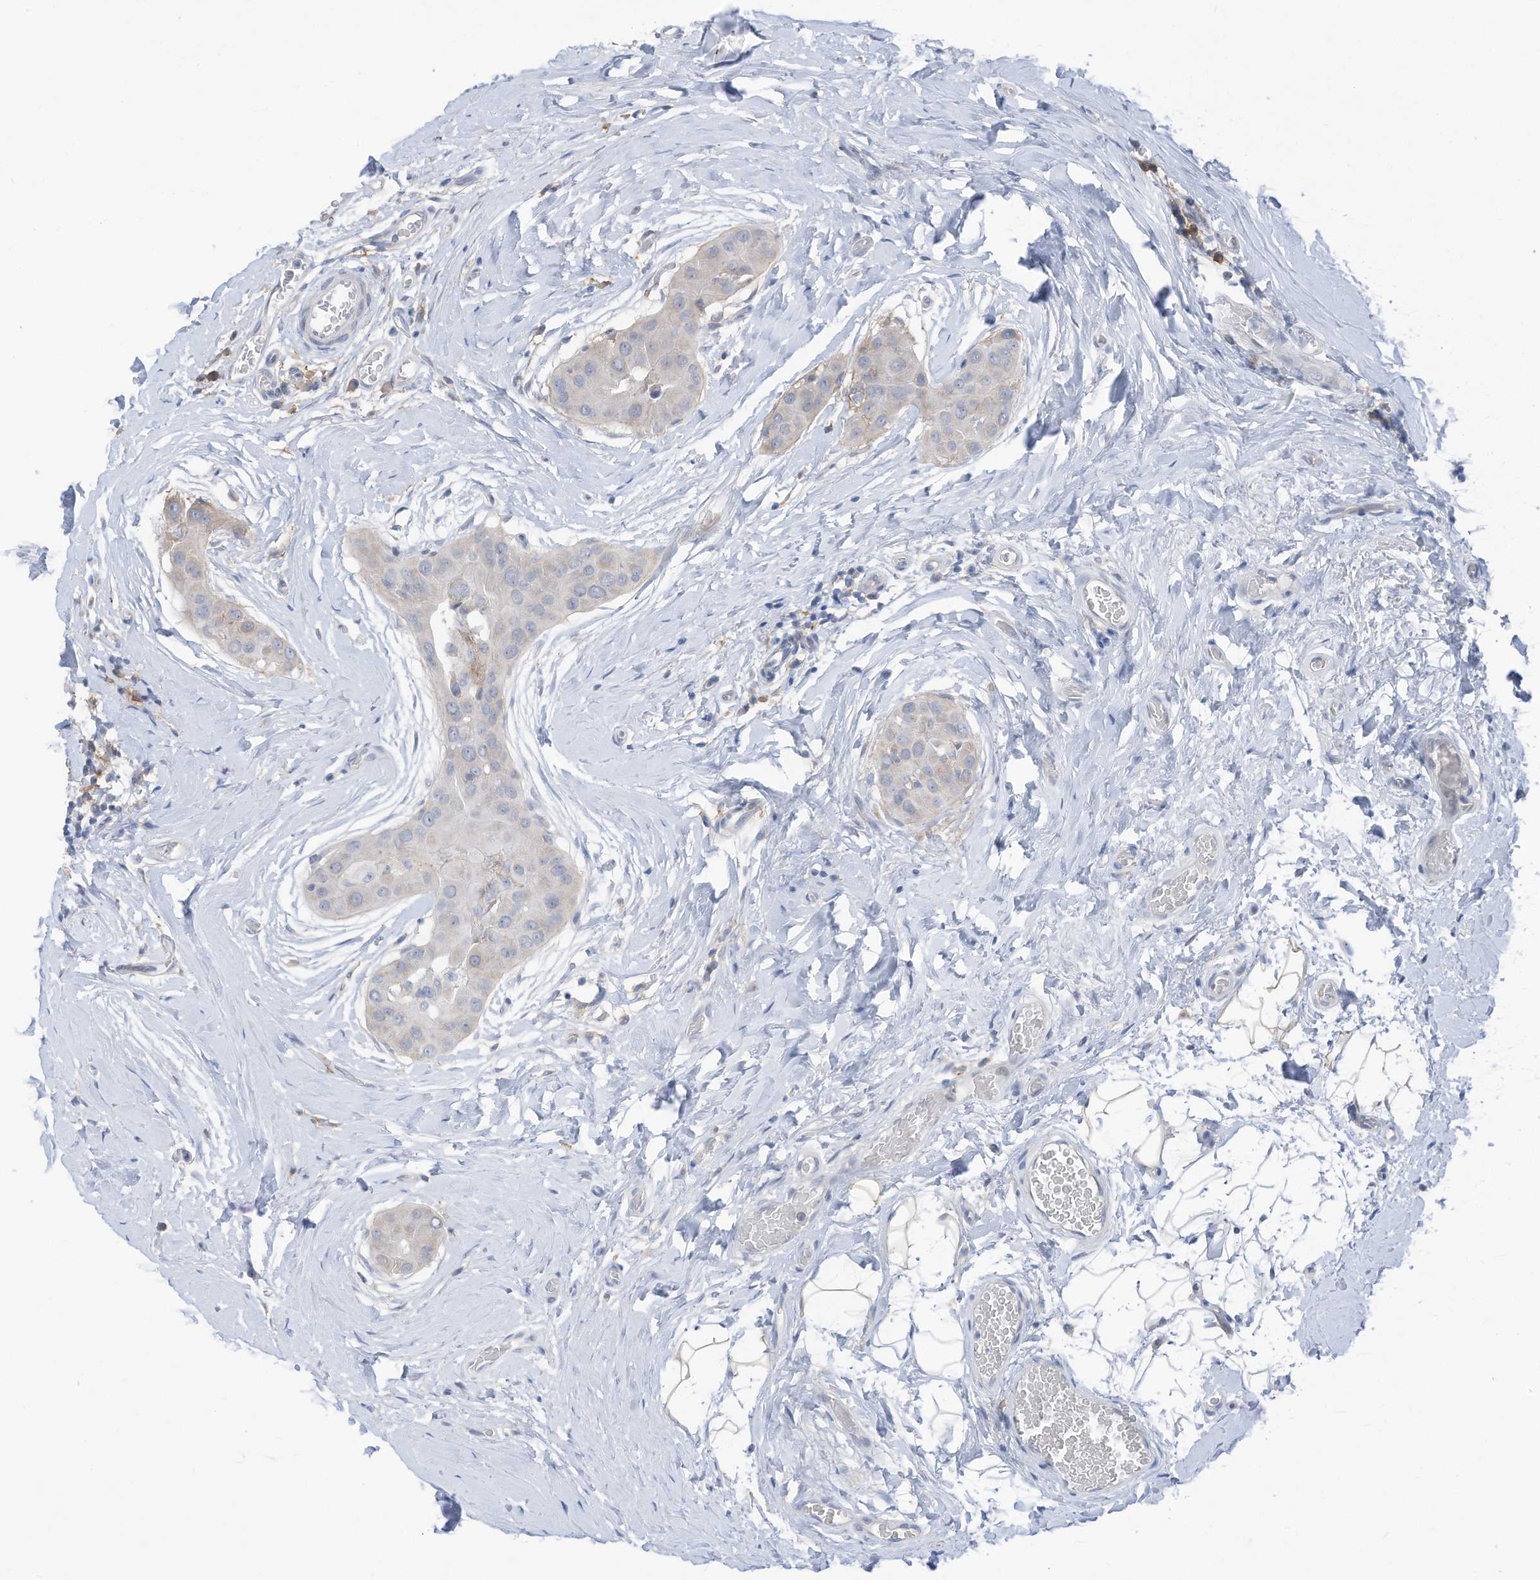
{"staining": {"intensity": "negative", "quantity": "none", "location": "none"}, "tissue": "thyroid cancer", "cell_type": "Tumor cells", "image_type": "cancer", "snomed": [{"axis": "morphology", "description": "Papillary adenocarcinoma, NOS"}, {"axis": "topography", "description": "Thyroid gland"}], "caption": "High power microscopy histopathology image of an immunohistochemistry photomicrograph of thyroid papillary adenocarcinoma, revealing no significant positivity in tumor cells. (IHC, brightfield microscopy, high magnification).", "gene": "SLC1A5", "patient": {"sex": "male", "age": 33}}